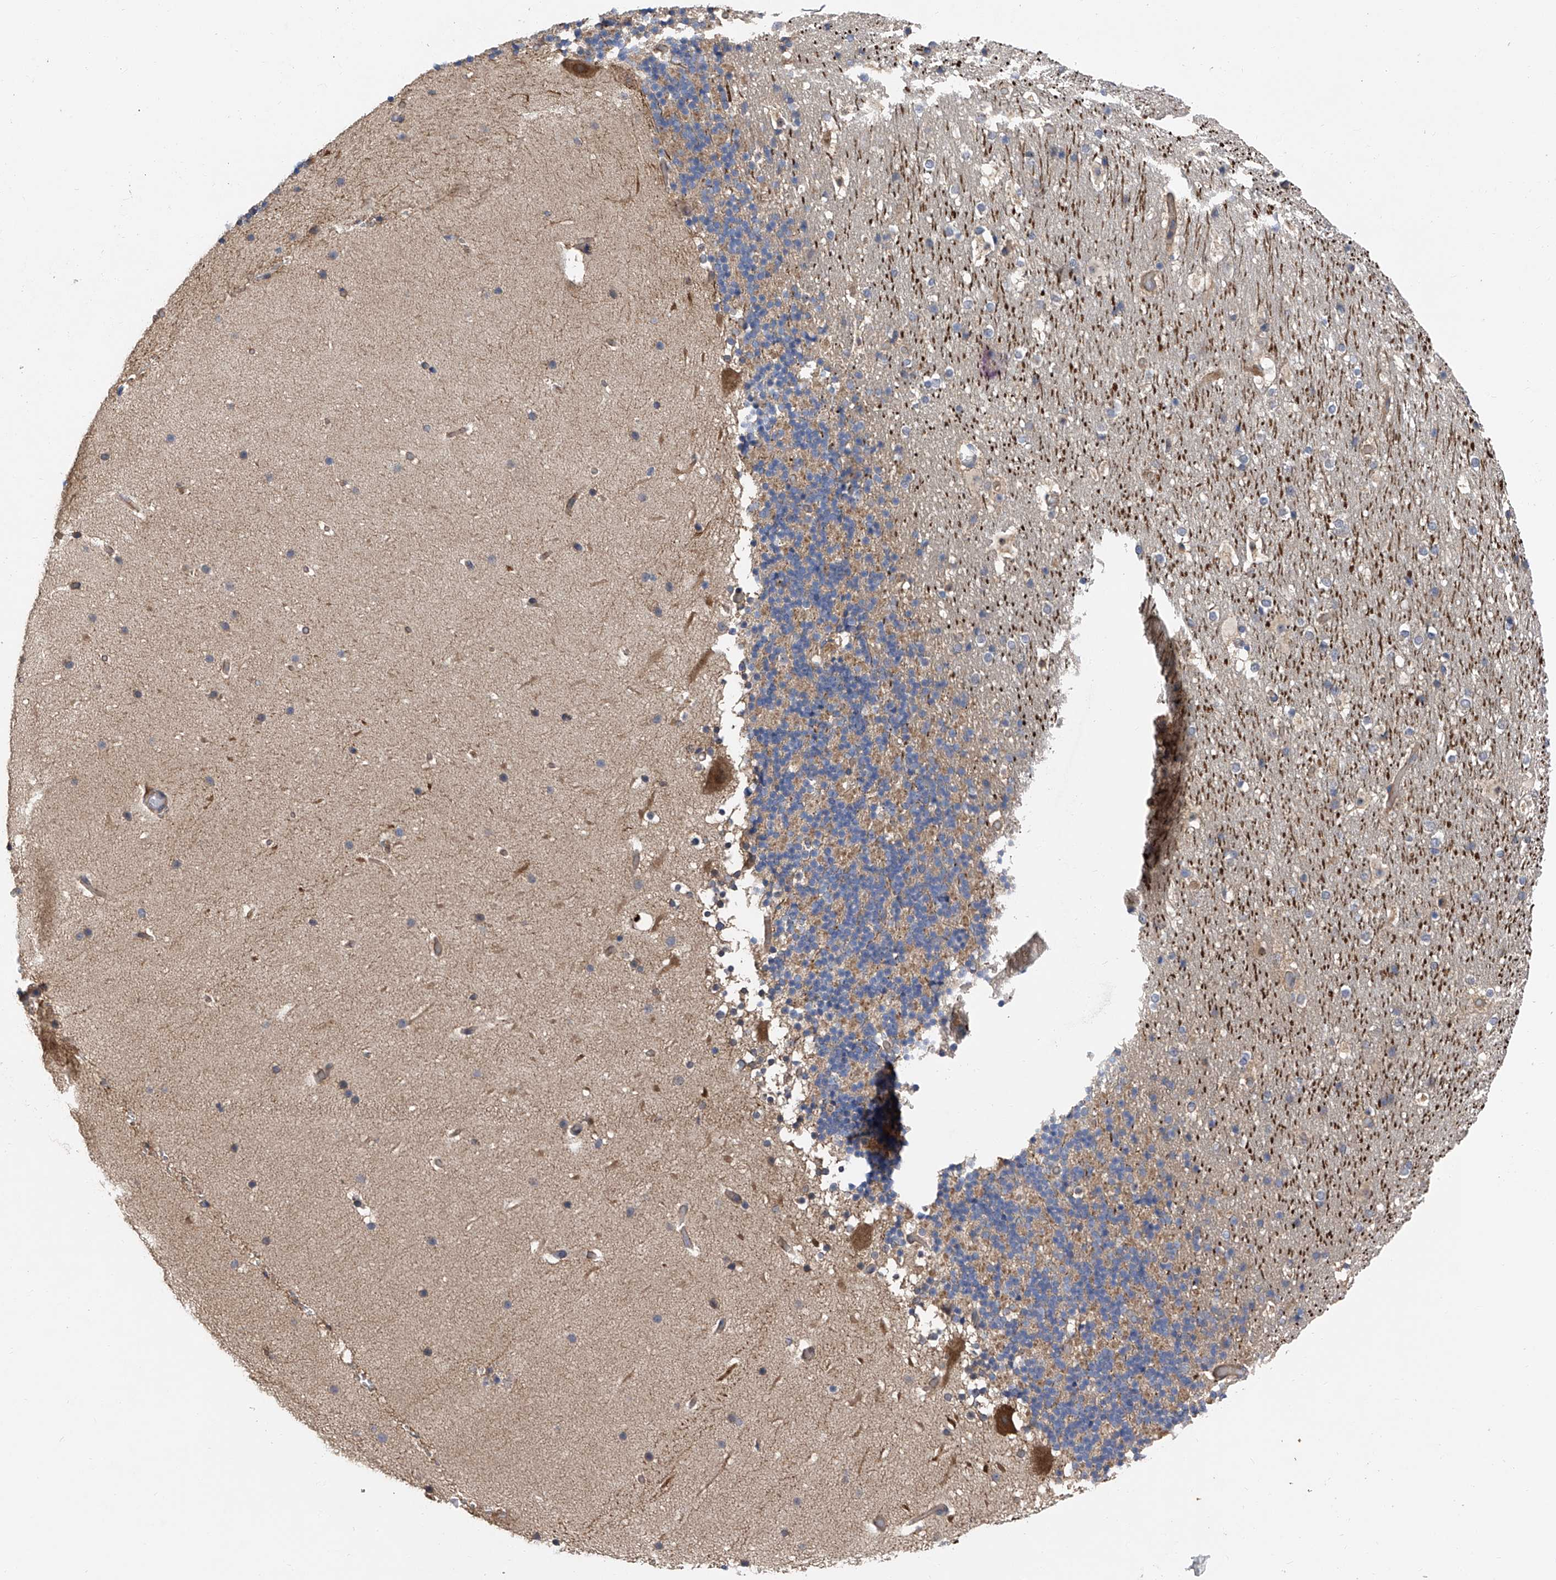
{"staining": {"intensity": "moderate", "quantity": "<25%", "location": "cytoplasmic/membranous"}, "tissue": "cerebellum", "cell_type": "Cells in granular layer", "image_type": "normal", "snomed": [{"axis": "morphology", "description": "Normal tissue, NOS"}, {"axis": "topography", "description": "Cerebellum"}], "caption": "About <25% of cells in granular layer in unremarkable human cerebellum display moderate cytoplasmic/membranous protein staining as visualized by brown immunohistochemical staining.", "gene": "PTK2", "patient": {"sex": "male", "age": 57}}